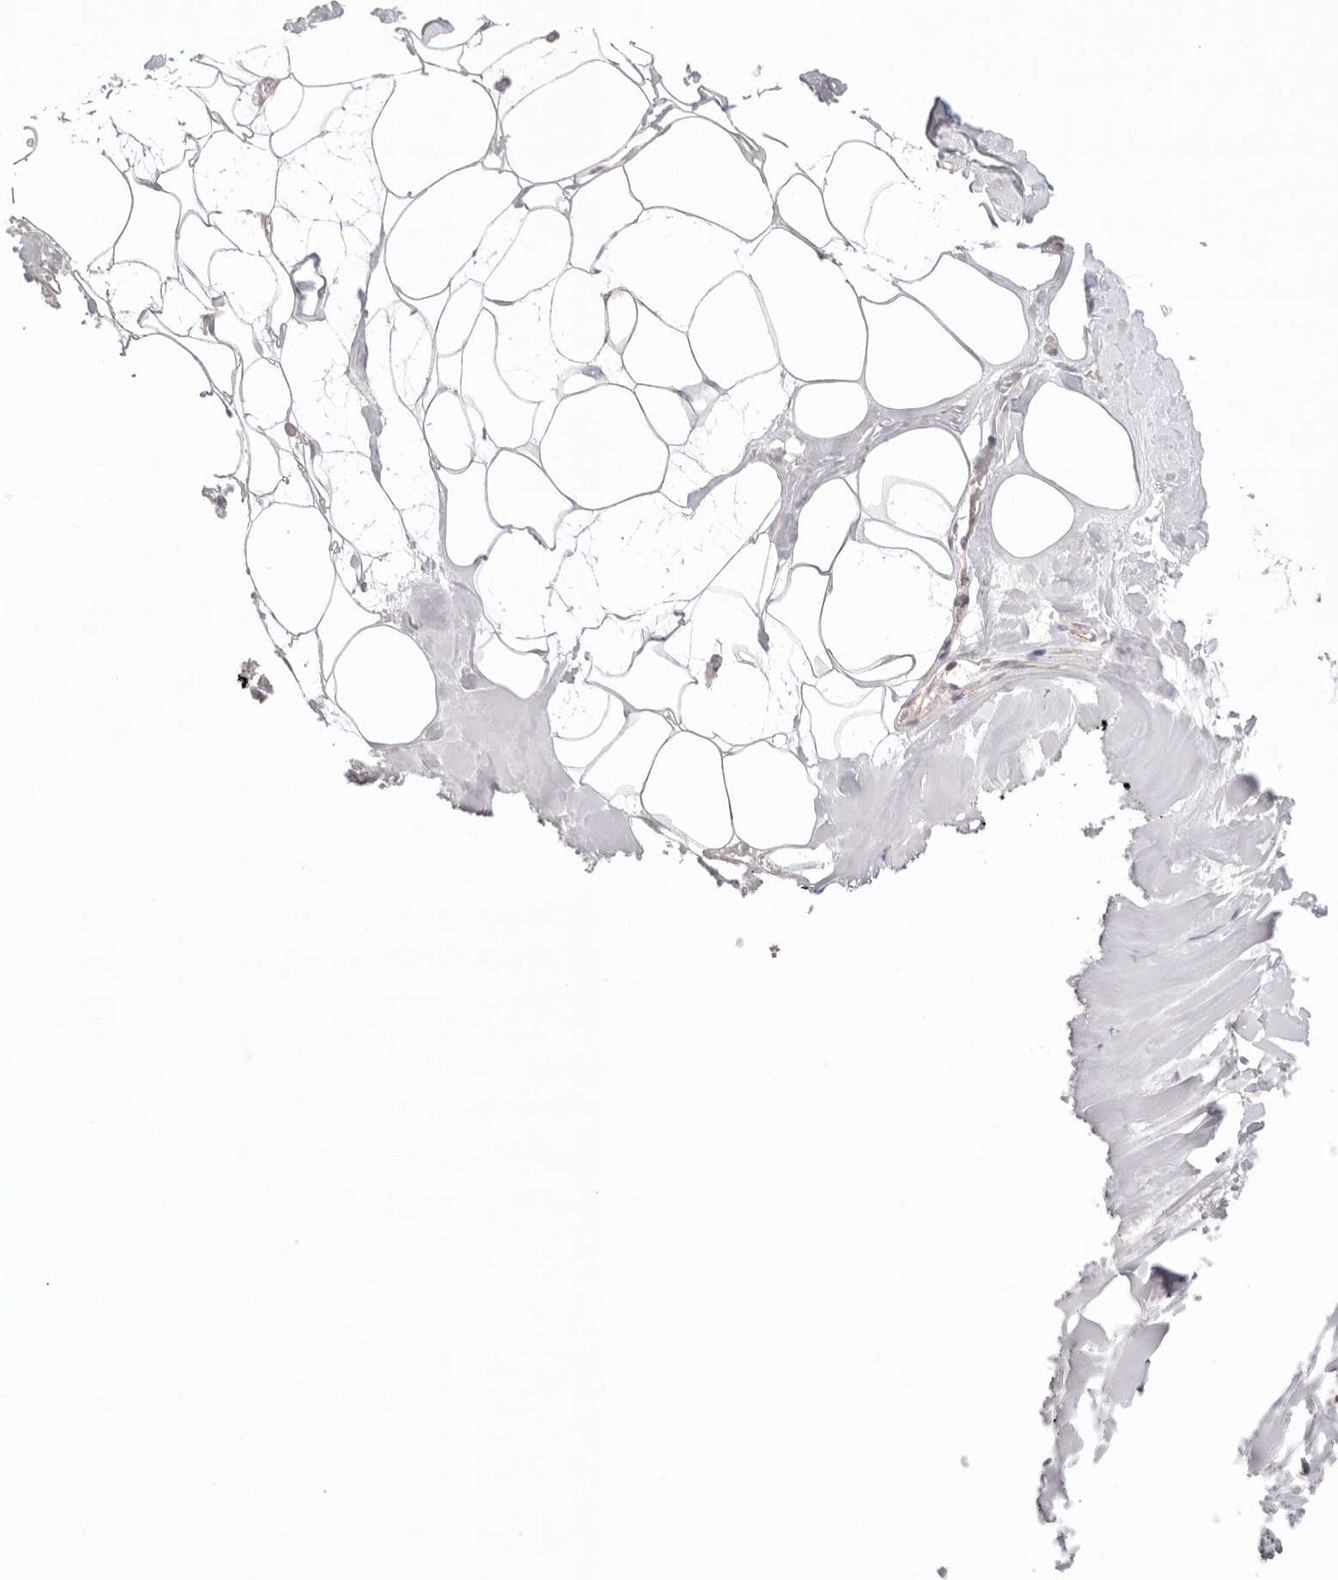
{"staining": {"intensity": "weak", "quantity": ">75%", "location": "cytoplasmic/membranous"}, "tissue": "adipose tissue", "cell_type": "Adipocytes", "image_type": "normal", "snomed": [{"axis": "morphology", "description": "Normal tissue, NOS"}, {"axis": "morphology", "description": "Fibrosis, NOS"}, {"axis": "topography", "description": "Breast"}, {"axis": "topography", "description": "Adipose tissue"}], "caption": "Protein expression analysis of normal adipose tissue exhibits weak cytoplasmic/membranous staining in approximately >75% of adipocytes. (Stains: DAB in brown, nuclei in blue, Microscopy: brightfield microscopy at high magnification).", "gene": "IL1R2", "patient": {"sex": "female", "age": 39}}